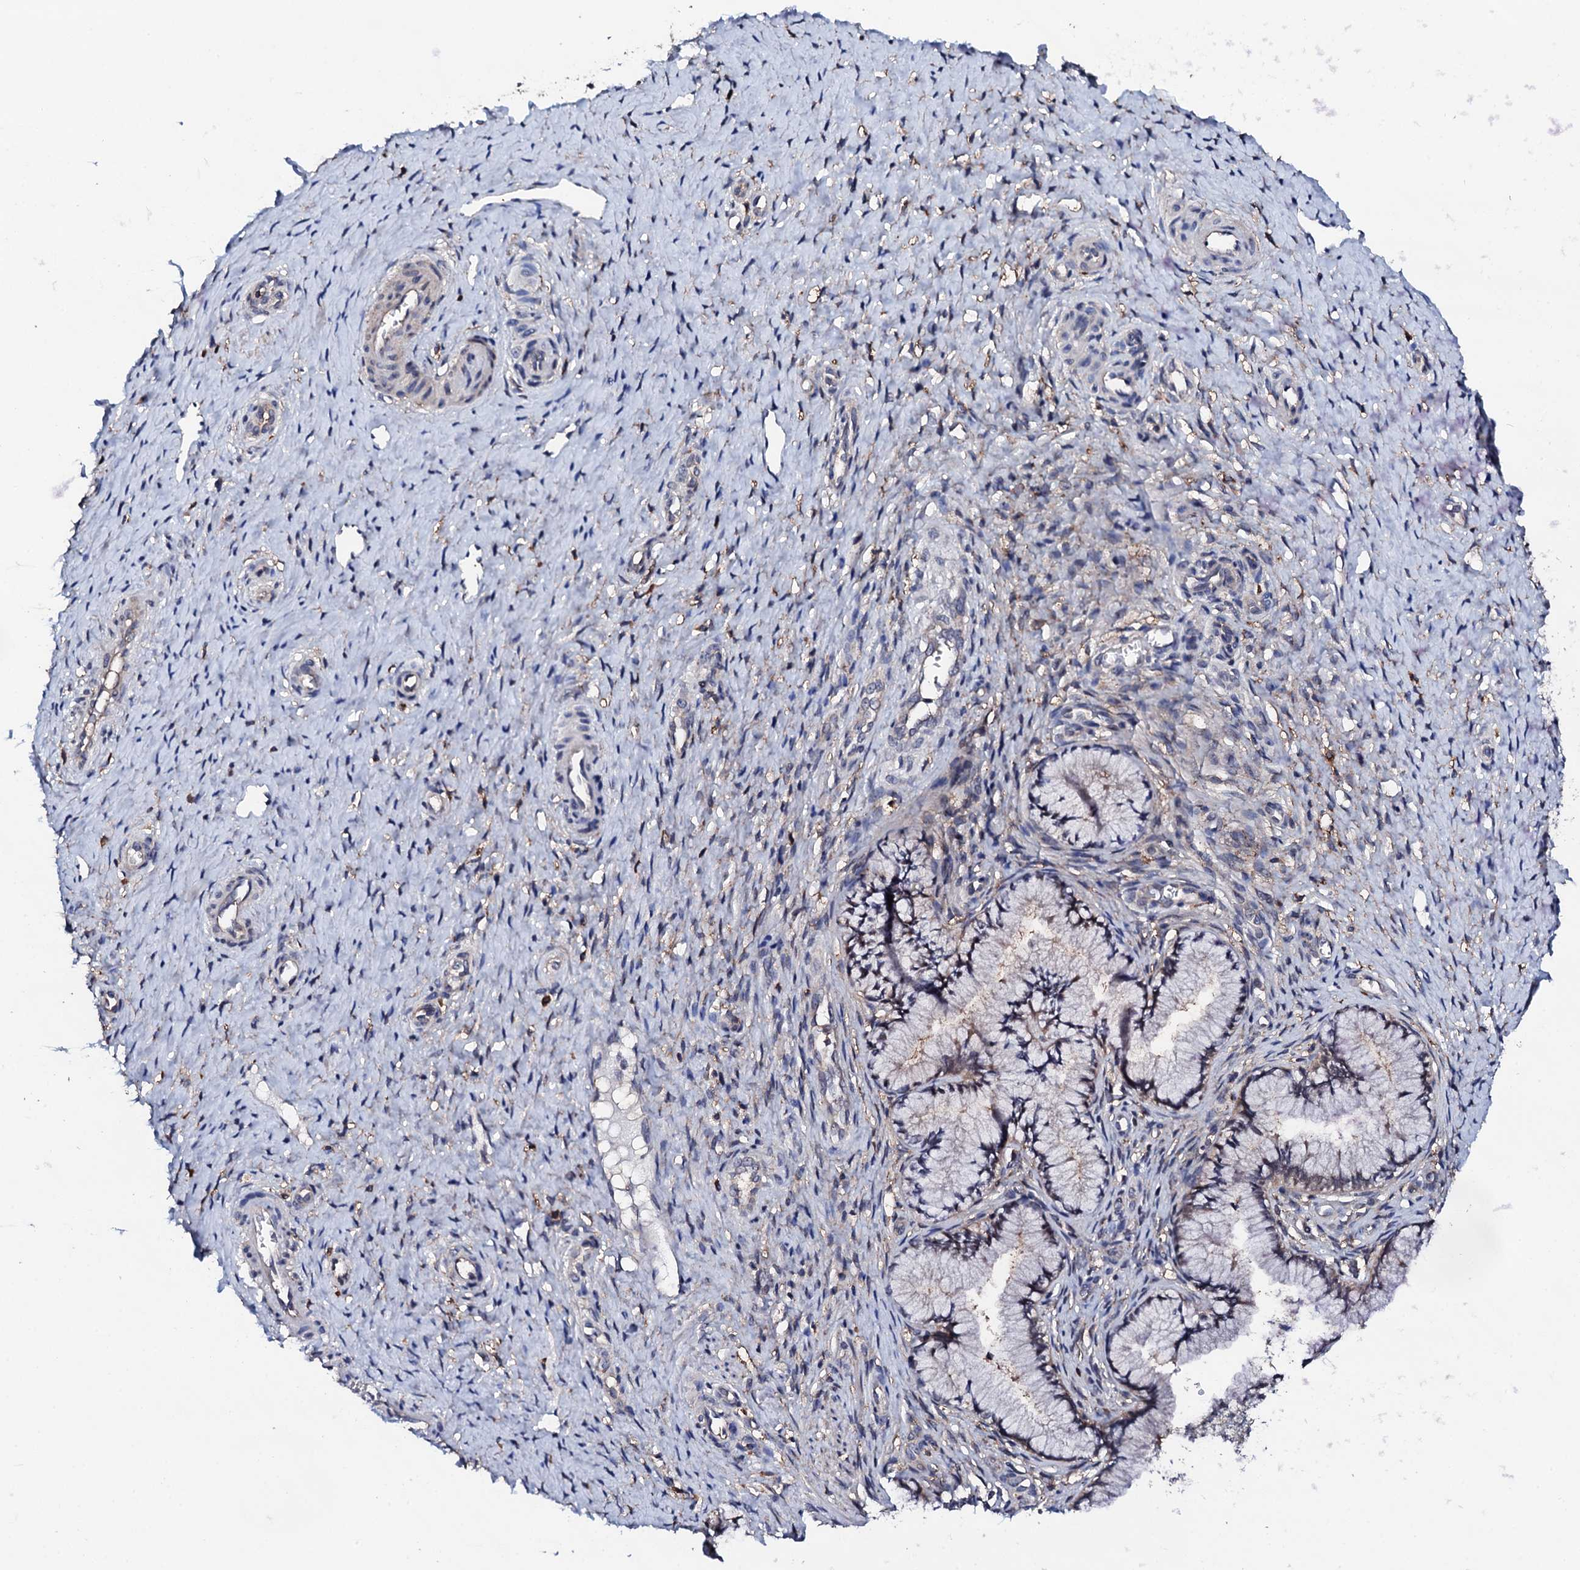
{"staining": {"intensity": "weak", "quantity": "25%-75%", "location": "cytoplasmic/membranous,nuclear"}, "tissue": "cervix", "cell_type": "Glandular cells", "image_type": "normal", "snomed": [{"axis": "morphology", "description": "Normal tissue, NOS"}, {"axis": "topography", "description": "Cervix"}], "caption": "A histopathology image showing weak cytoplasmic/membranous,nuclear staining in approximately 25%-75% of glandular cells in benign cervix, as visualized by brown immunohistochemical staining.", "gene": "EDC3", "patient": {"sex": "female", "age": 36}}